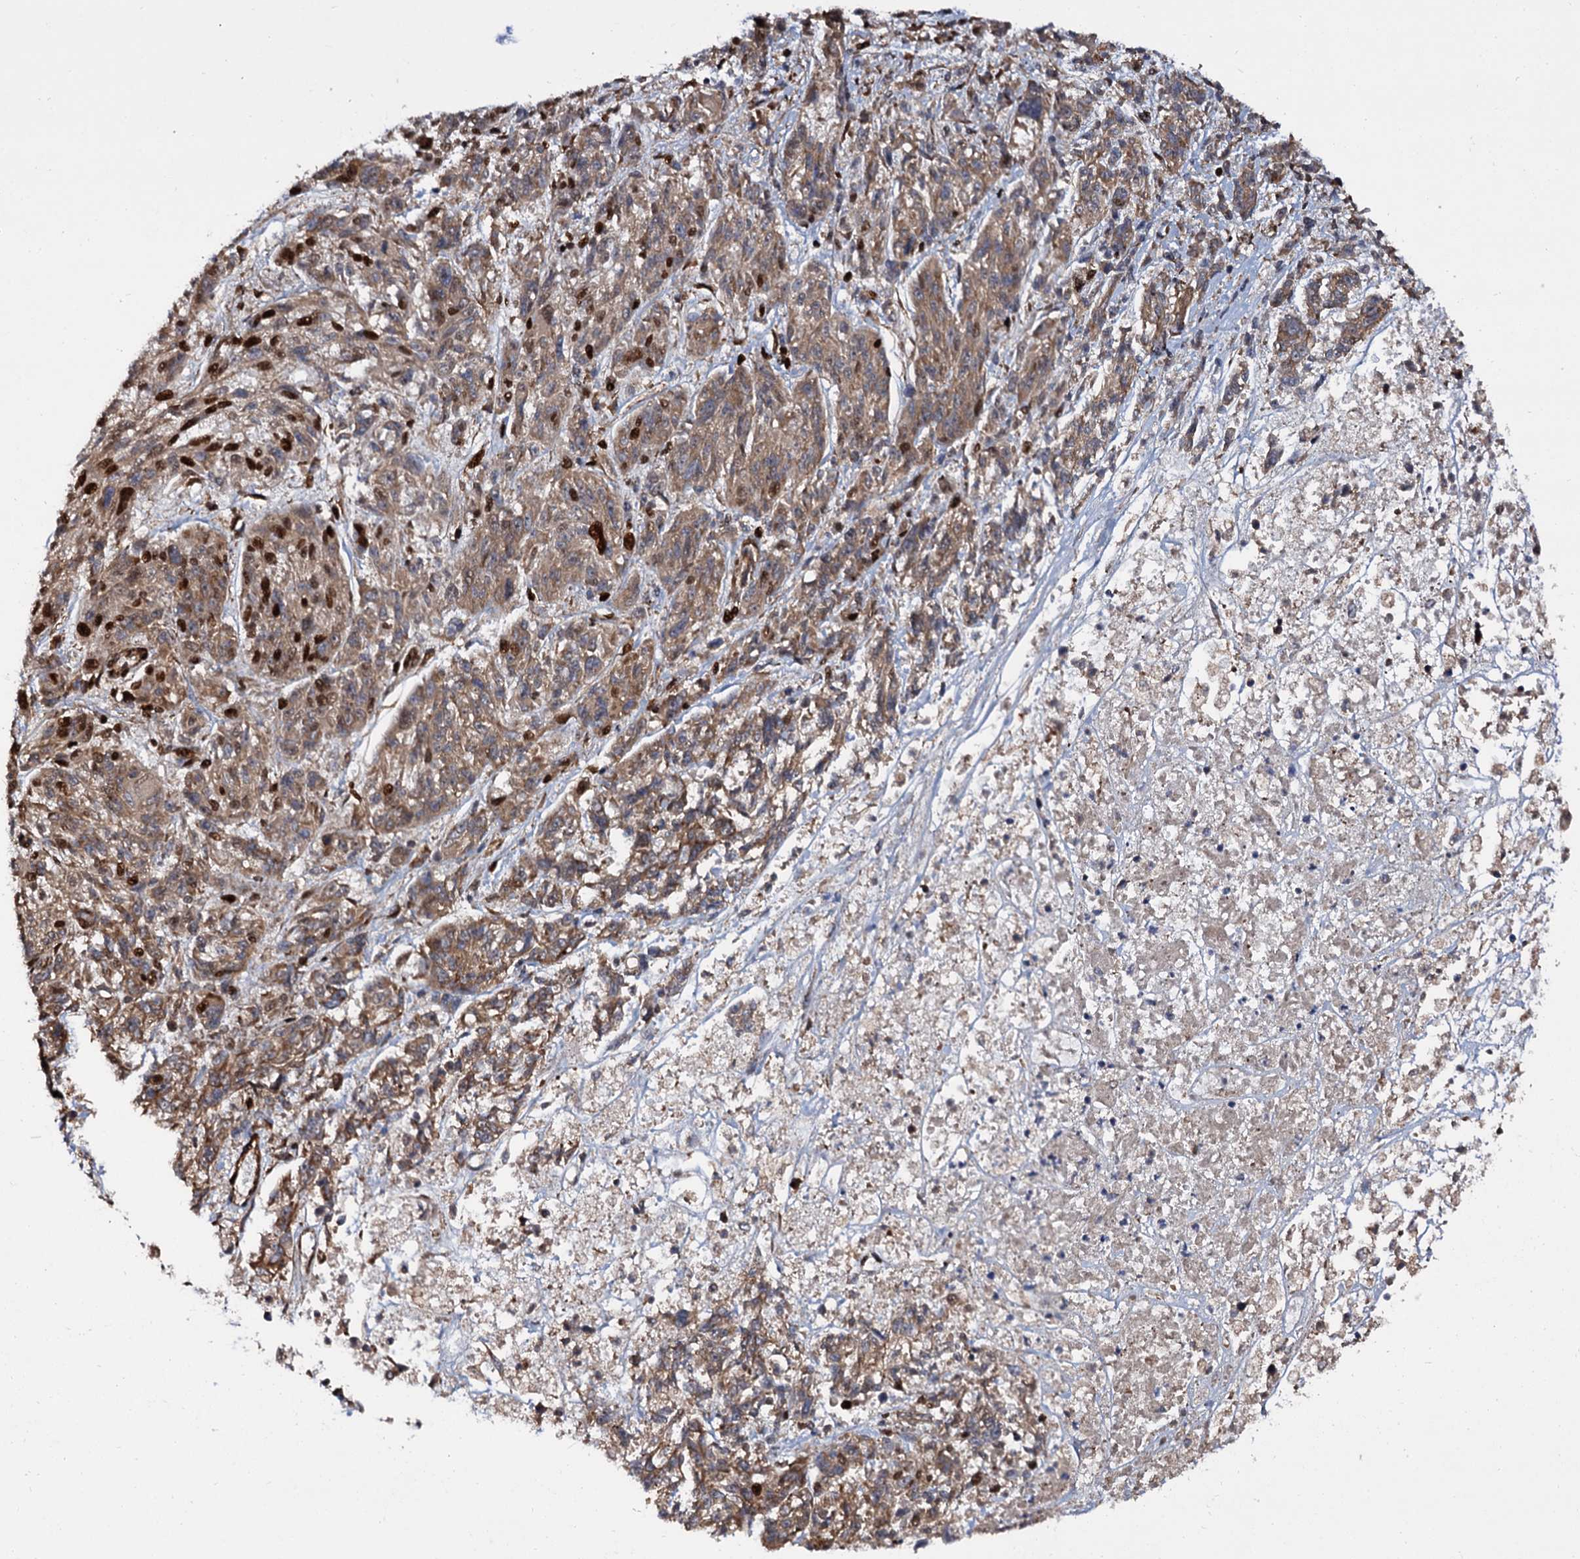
{"staining": {"intensity": "moderate", "quantity": "<25%", "location": "cytoplasmic/membranous,nuclear"}, "tissue": "melanoma", "cell_type": "Tumor cells", "image_type": "cancer", "snomed": [{"axis": "morphology", "description": "Malignant melanoma, NOS"}, {"axis": "topography", "description": "Skin"}], "caption": "DAB (3,3'-diaminobenzidine) immunohistochemical staining of human malignant melanoma displays moderate cytoplasmic/membranous and nuclear protein positivity in about <25% of tumor cells.", "gene": "ISM2", "patient": {"sex": "male", "age": 53}}